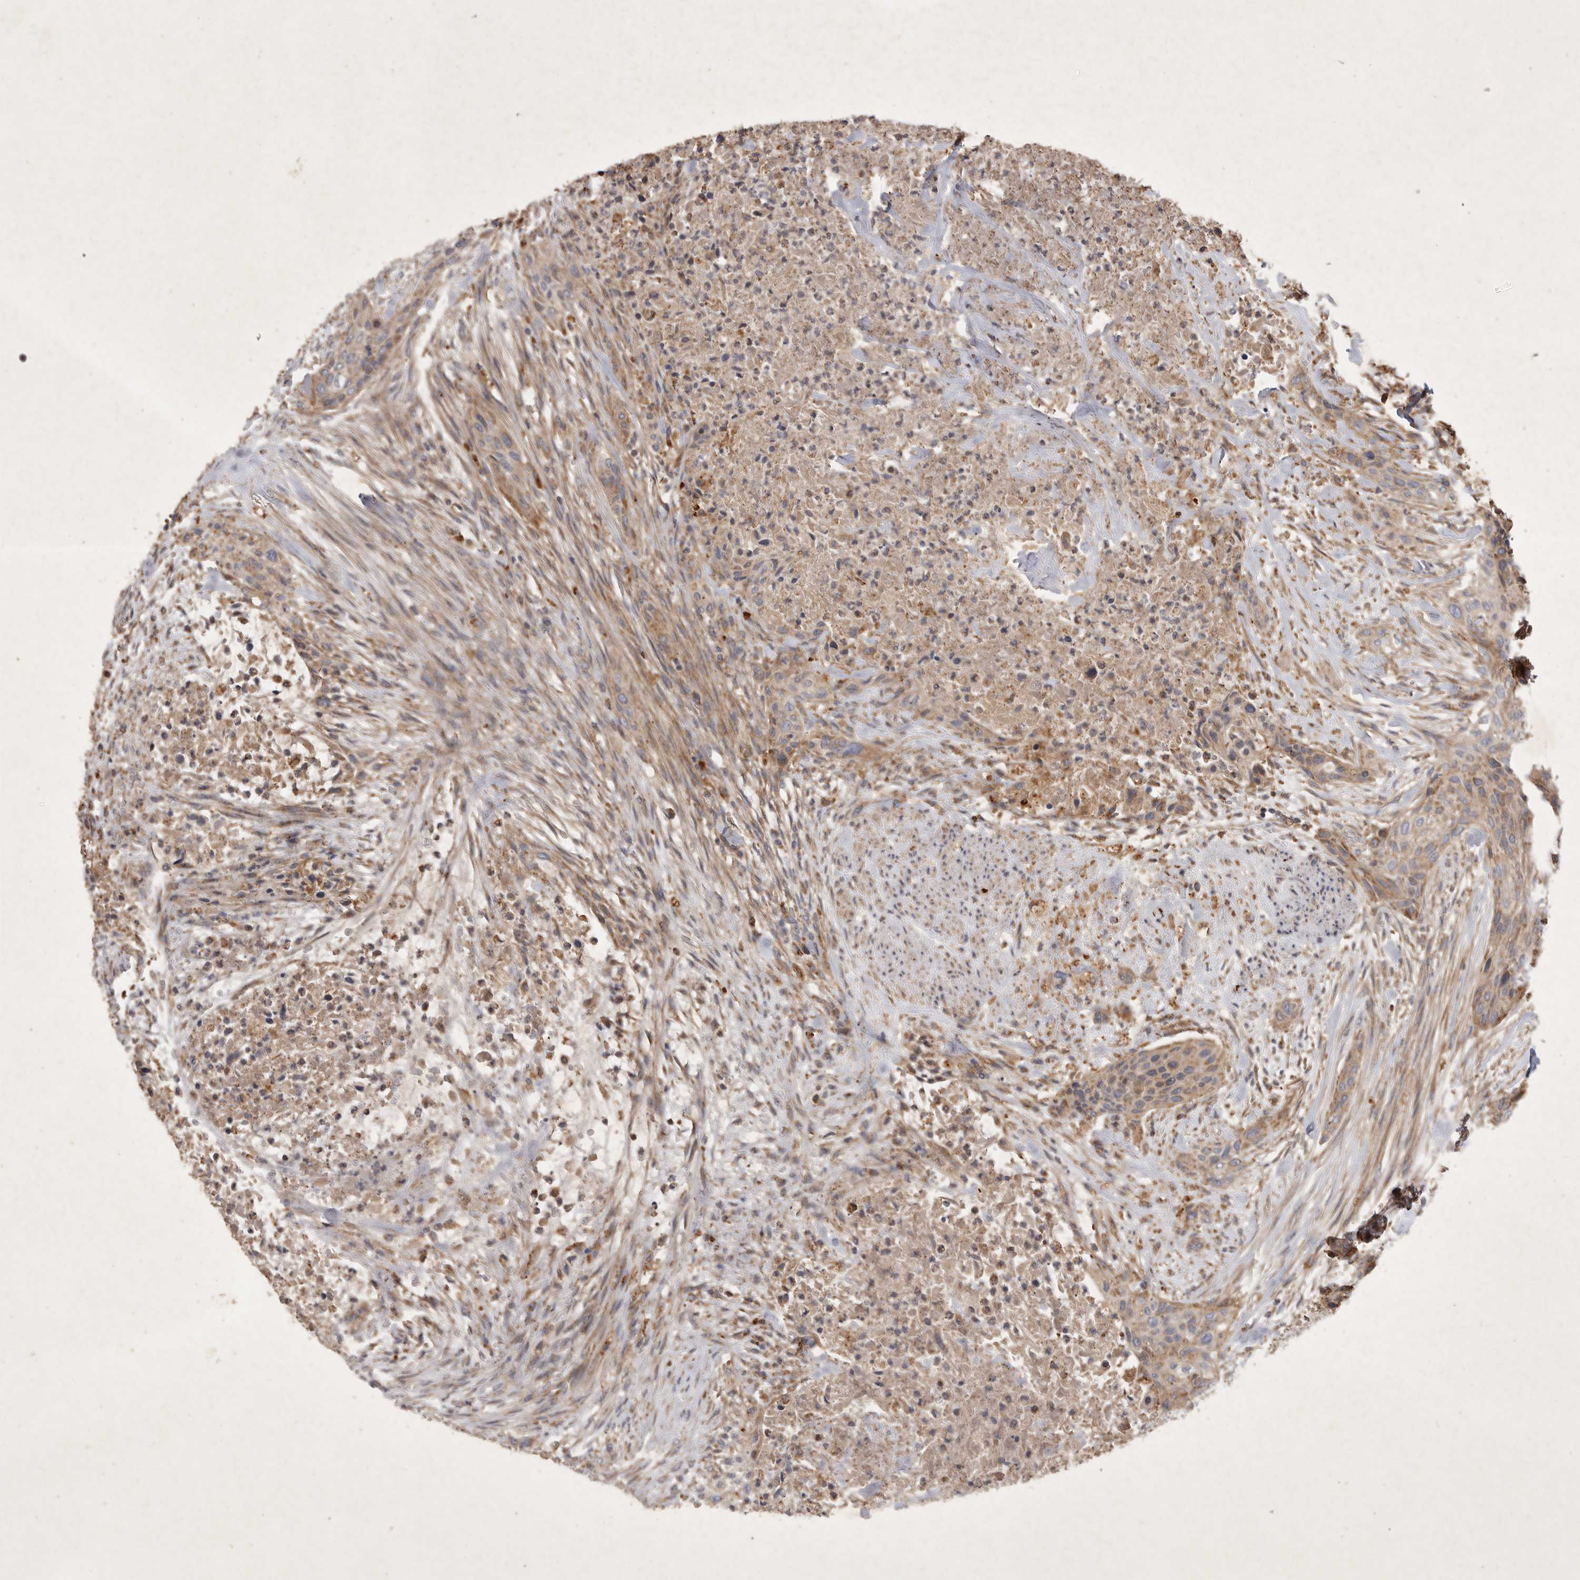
{"staining": {"intensity": "moderate", "quantity": ">75%", "location": "cytoplasmic/membranous"}, "tissue": "urothelial cancer", "cell_type": "Tumor cells", "image_type": "cancer", "snomed": [{"axis": "morphology", "description": "Urothelial carcinoma, High grade"}, {"axis": "topography", "description": "Urinary bladder"}], "caption": "Urothelial cancer tissue reveals moderate cytoplasmic/membranous staining in about >75% of tumor cells, visualized by immunohistochemistry.", "gene": "MRPL41", "patient": {"sex": "male", "age": 35}}